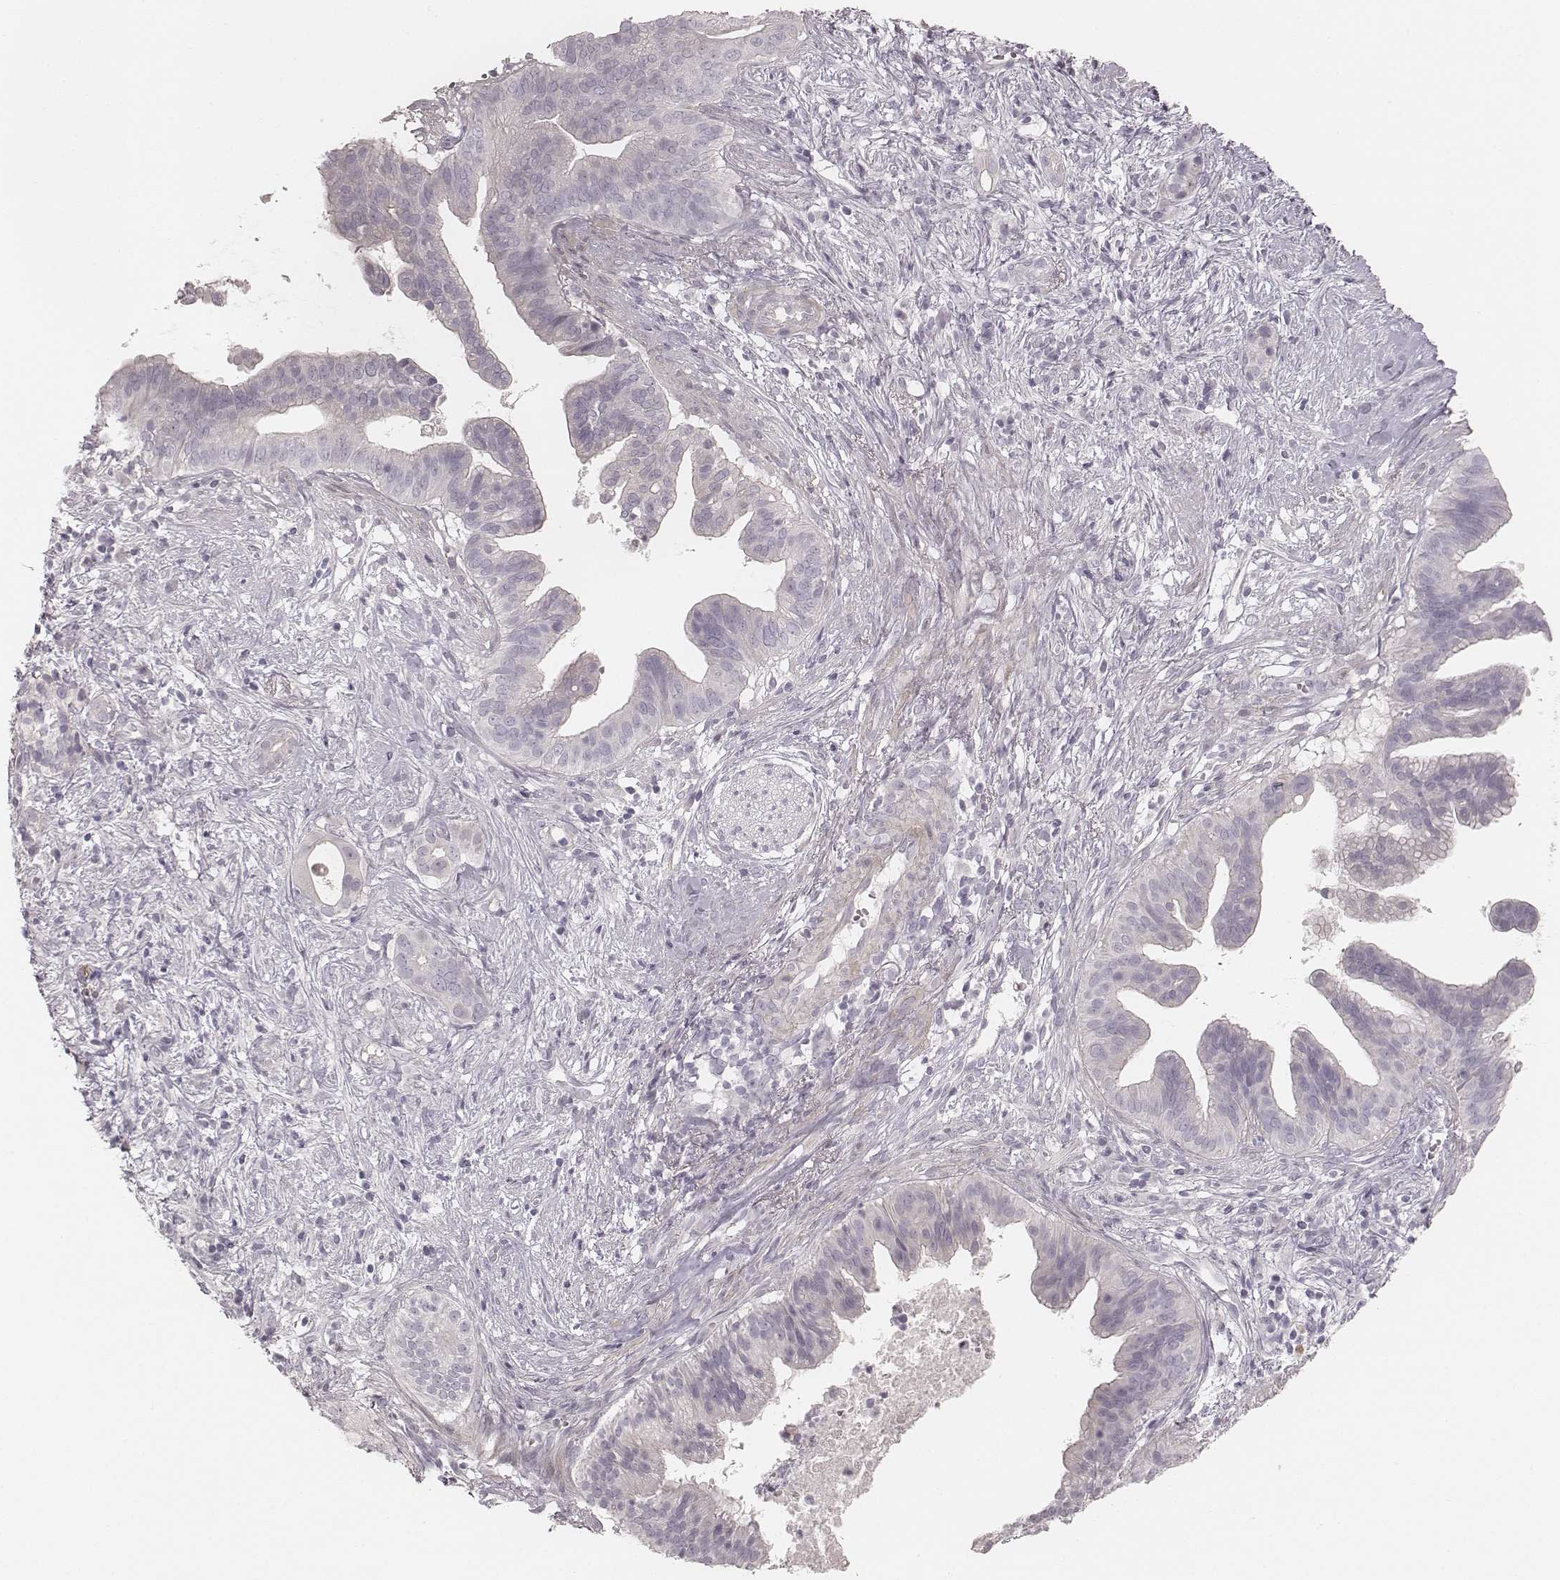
{"staining": {"intensity": "negative", "quantity": "none", "location": "none"}, "tissue": "pancreatic cancer", "cell_type": "Tumor cells", "image_type": "cancer", "snomed": [{"axis": "morphology", "description": "Adenocarcinoma, NOS"}, {"axis": "topography", "description": "Pancreas"}], "caption": "Immunohistochemistry micrograph of adenocarcinoma (pancreatic) stained for a protein (brown), which displays no positivity in tumor cells. (DAB (3,3'-diaminobenzidine) immunohistochemistry, high magnification).", "gene": "SPATA24", "patient": {"sex": "male", "age": 61}}